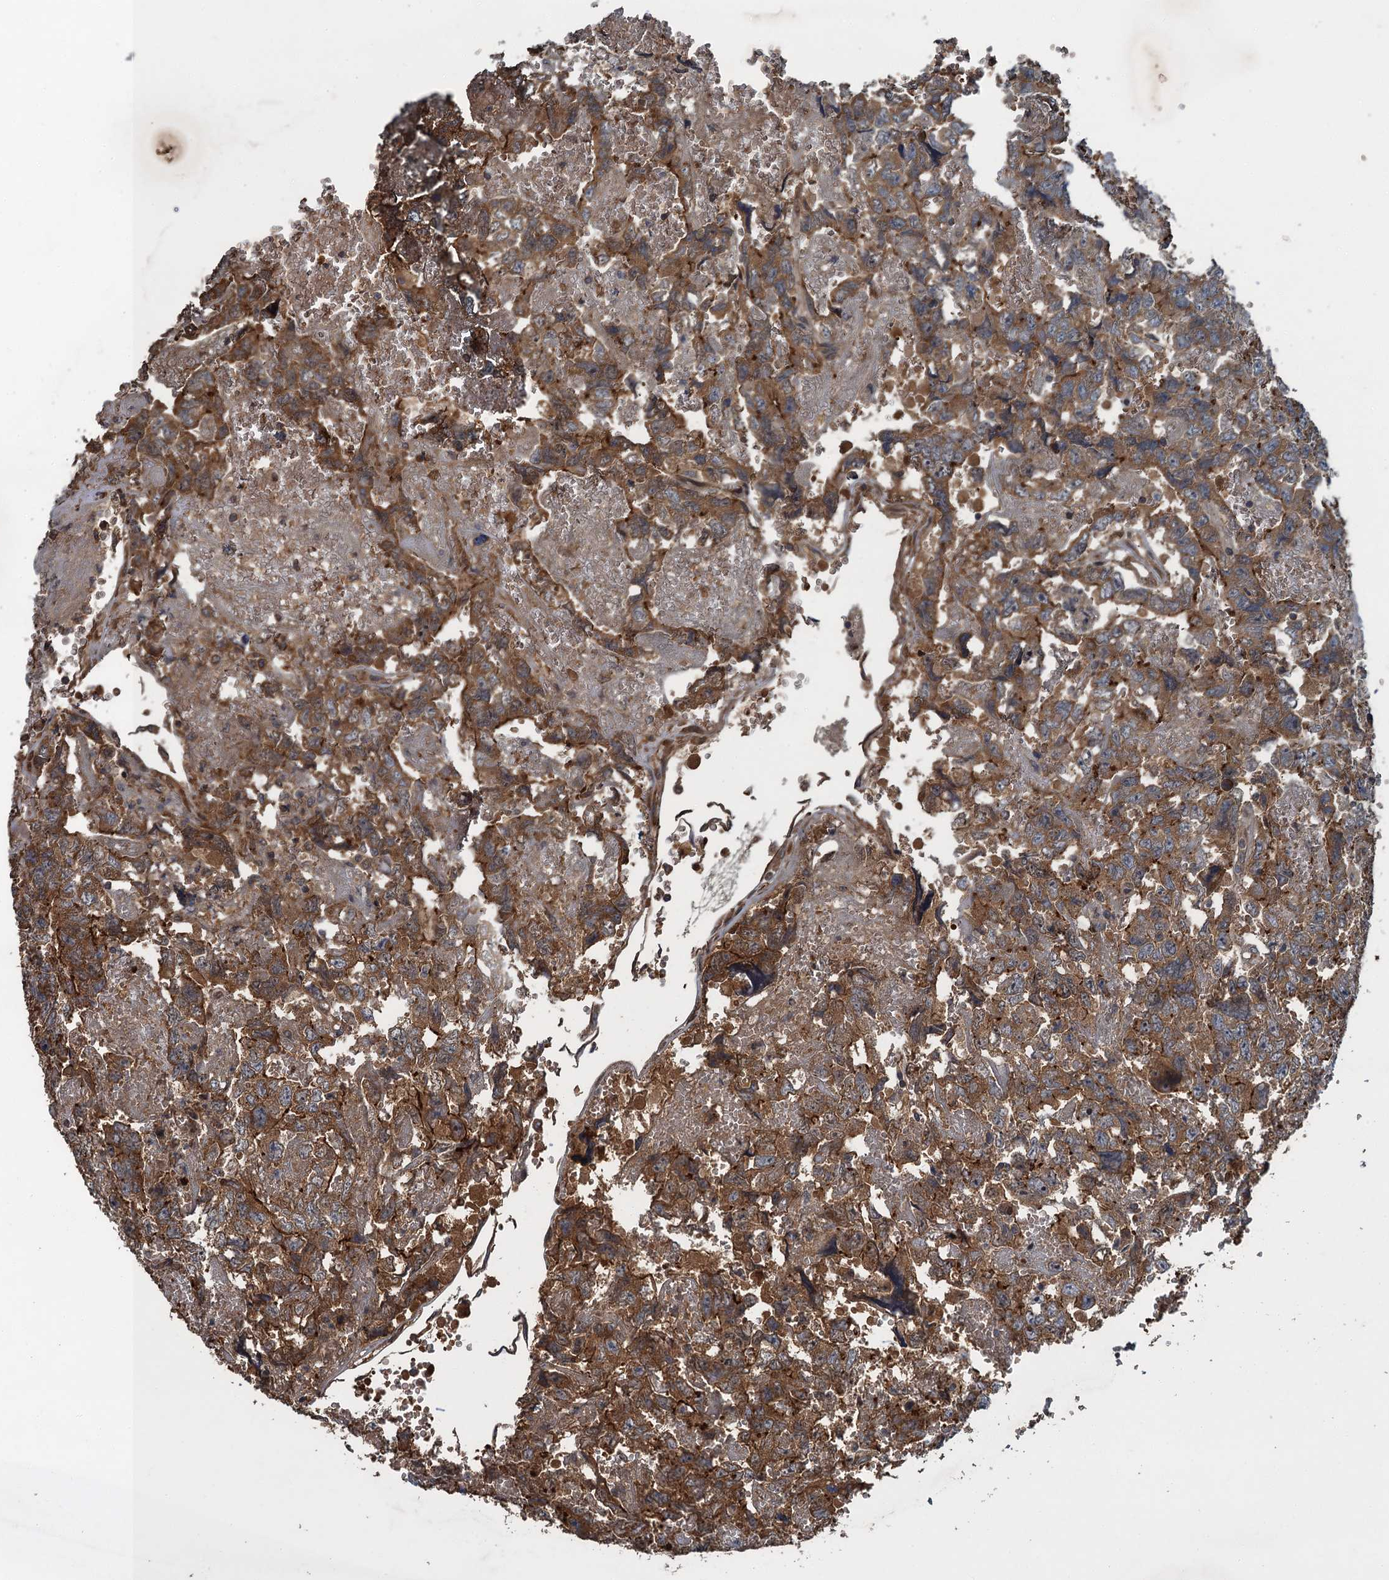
{"staining": {"intensity": "strong", "quantity": ">75%", "location": "cytoplasmic/membranous"}, "tissue": "testis cancer", "cell_type": "Tumor cells", "image_type": "cancer", "snomed": [{"axis": "morphology", "description": "Carcinoma, Embryonal, NOS"}, {"axis": "topography", "description": "Testis"}], "caption": "Protein staining by IHC reveals strong cytoplasmic/membranous positivity in approximately >75% of tumor cells in embryonal carcinoma (testis). (DAB IHC with brightfield microscopy, high magnification).", "gene": "SNX32", "patient": {"sex": "male", "age": 45}}